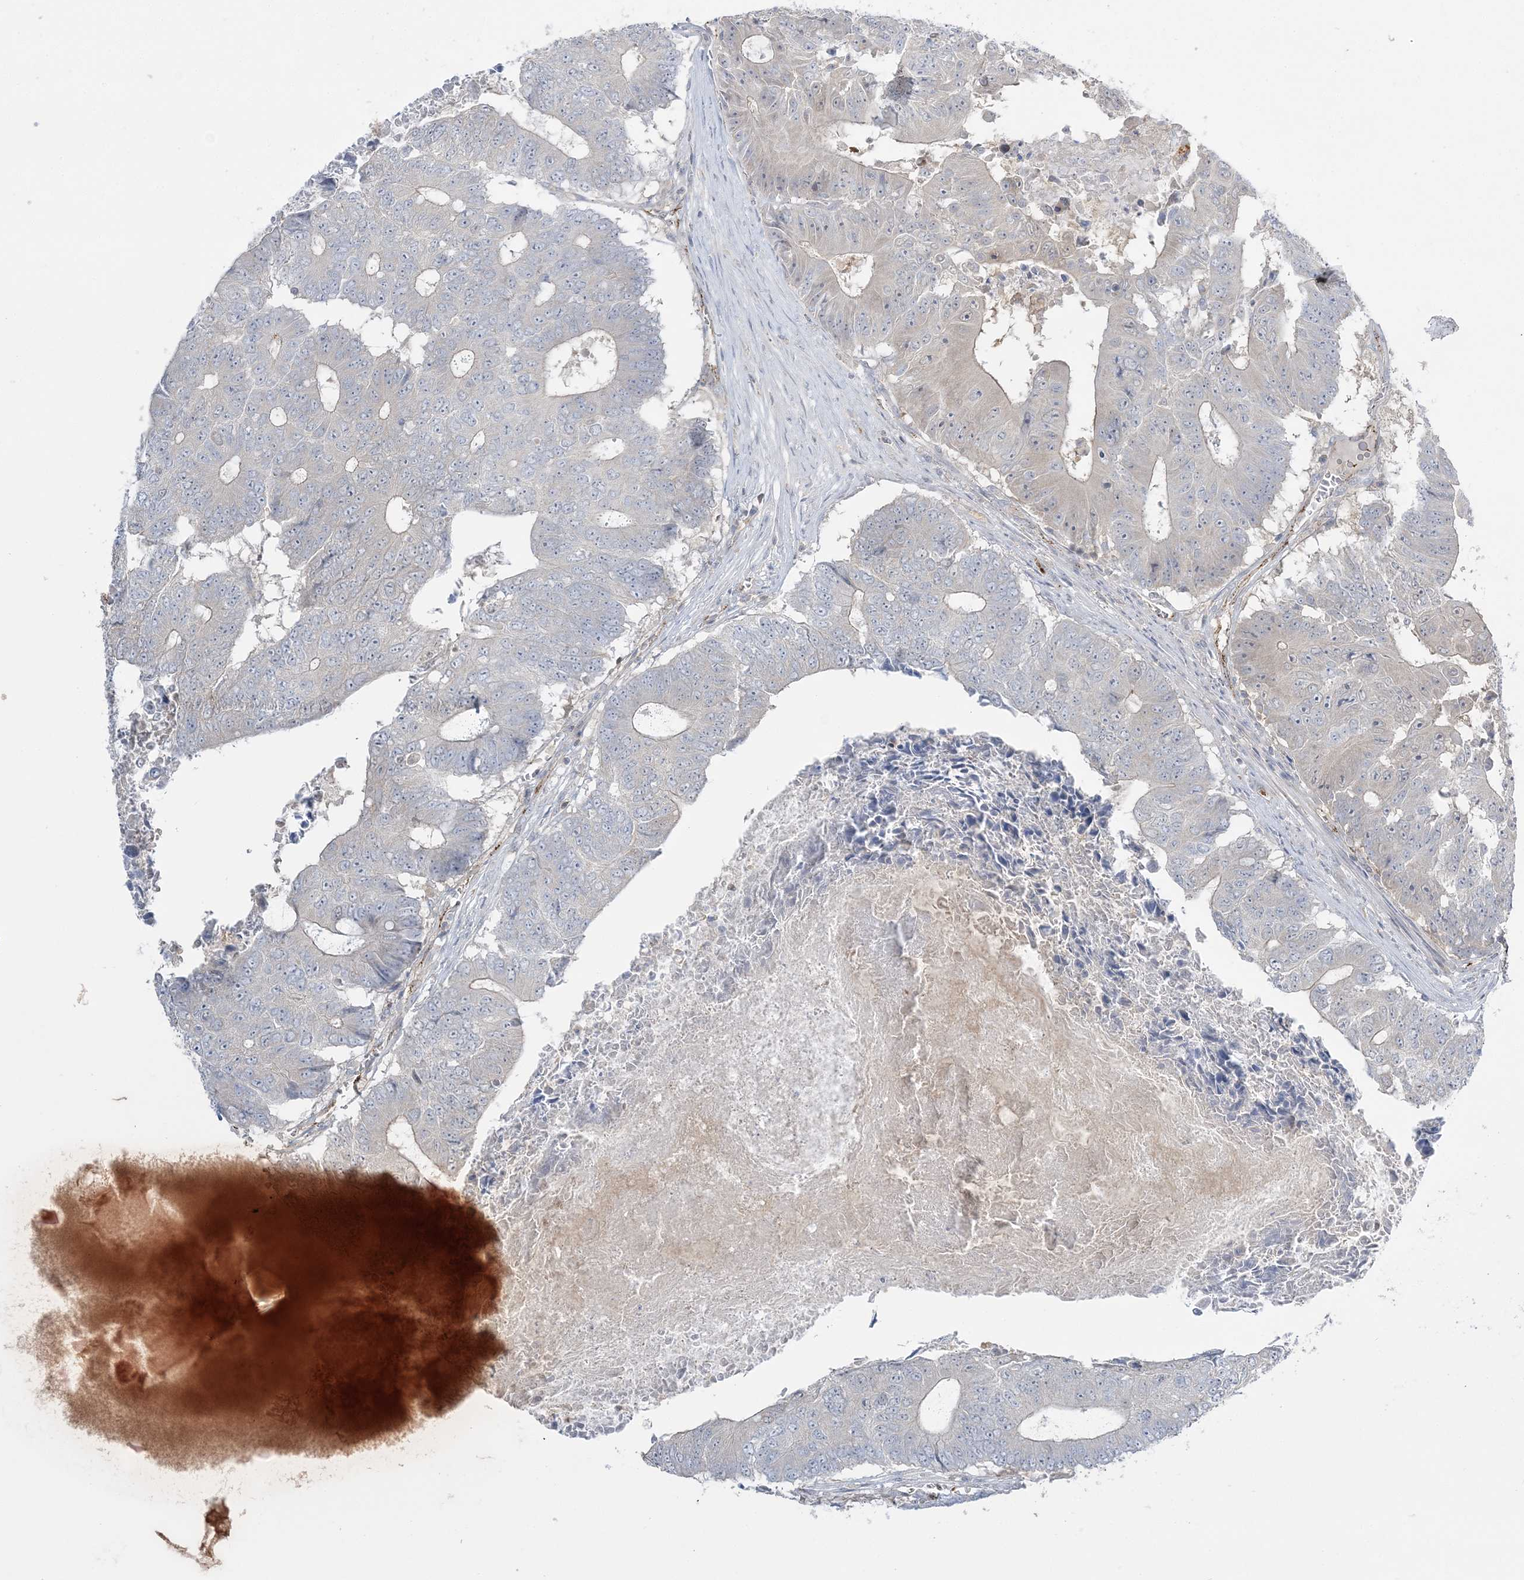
{"staining": {"intensity": "negative", "quantity": "none", "location": "none"}, "tissue": "colorectal cancer", "cell_type": "Tumor cells", "image_type": "cancer", "snomed": [{"axis": "morphology", "description": "Adenocarcinoma, NOS"}, {"axis": "topography", "description": "Colon"}], "caption": "Human adenocarcinoma (colorectal) stained for a protein using IHC displays no expression in tumor cells.", "gene": "INPP1", "patient": {"sex": "male", "age": 87}}